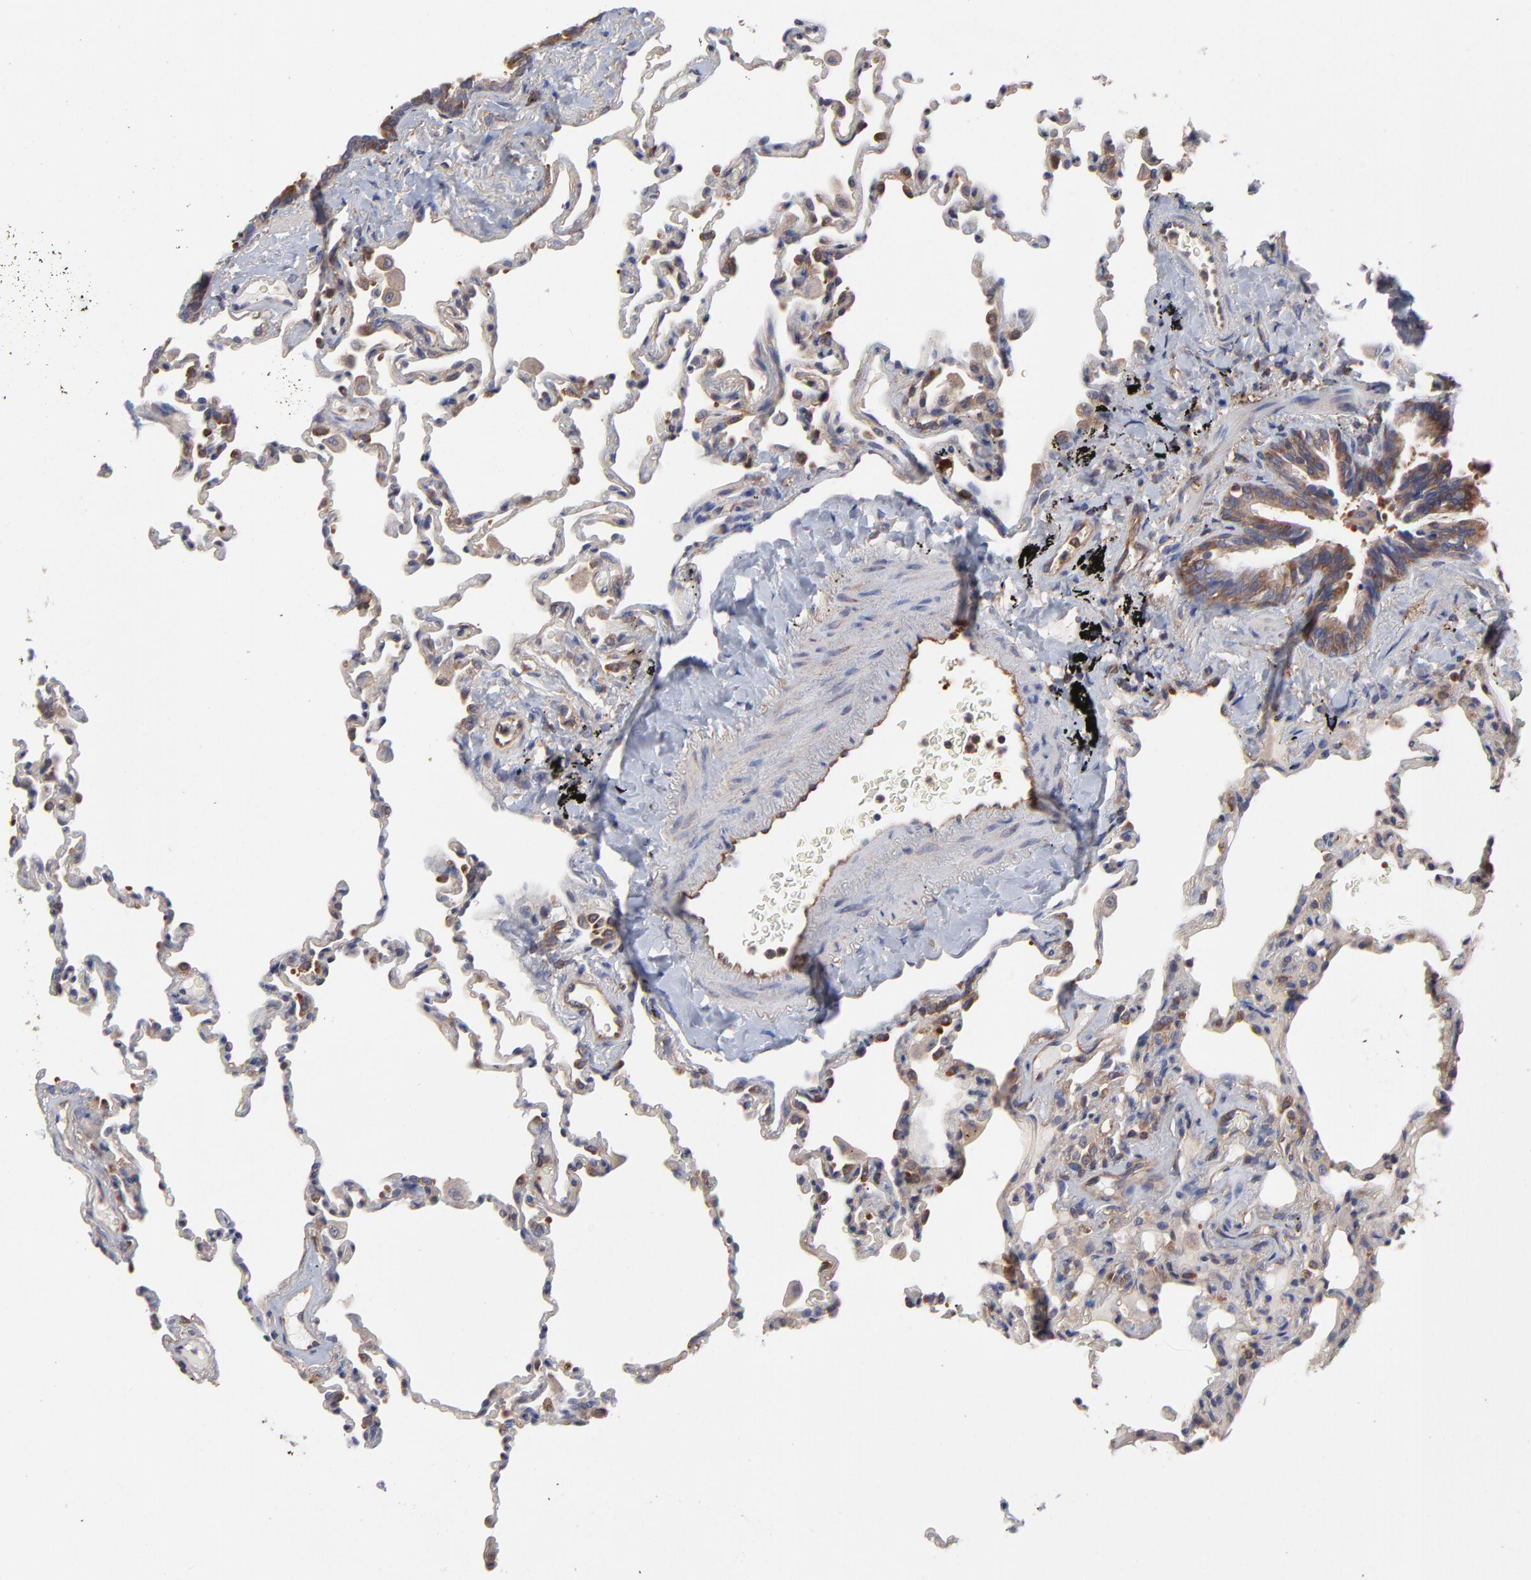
{"staining": {"intensity": "weak", "quantity": "<25%", "location": "cytoplasmic/membranous"}, "tissue": "lung", "cell_type": "Alveolar cells", "image_type": "normal", "snomed": [{"axis": "morphology", "description": "Normal tissue, NOS"}, {"axis": "topography", "description": "Lung"}], "caption": "The IHC image has no significant positivity in alveolar cells of lung.", "gene": "NFKBIA", "patient": {"sex": "male", "age": 59}}